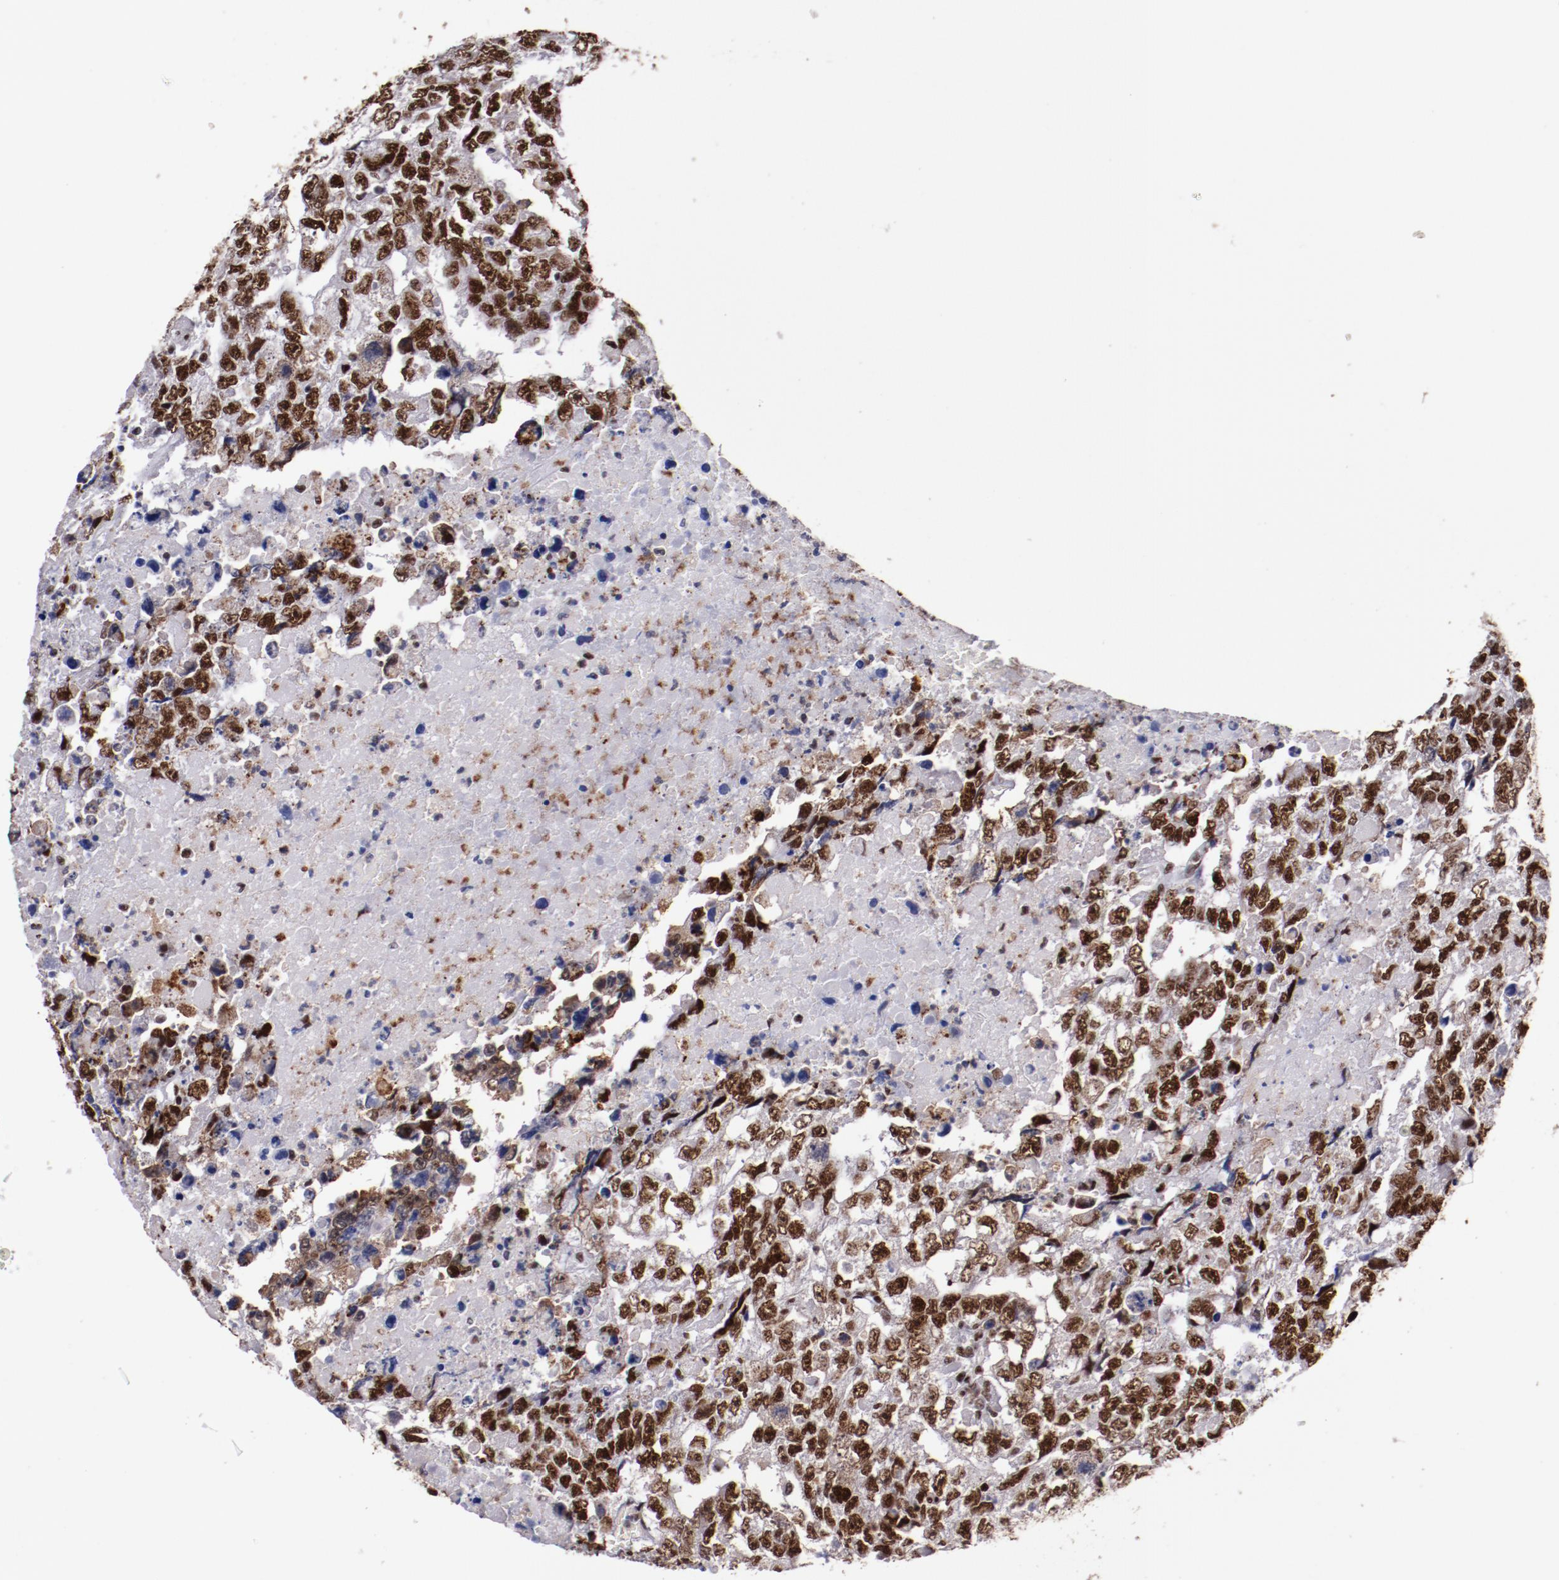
{"staining": {"intensity": "strong", "quantity": ">75%", "location": "nuclear"}, "tissue": "testis cancer", "cell_type": "Tumor cells", "image_type": "cancer", "snomed": [{"axis": "morphology", "description": "Carcinoma, Embryonal, NOS"}, {"axis": "topography", "description": "Testis"}], "caption": "Protein analysis of testis embryonal carcinoma tissue reveals strong nuclear positivity in approximately >75% of tumor cells.", "gene": "PPP4R3A", "patient": {"sex": "male", "age": 36}}